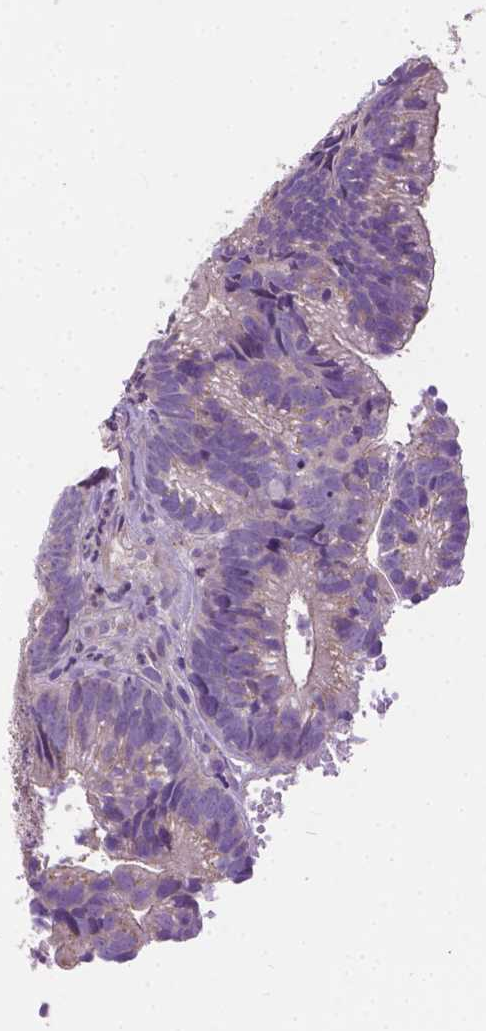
{"staining": {"intensity": "weak", "quantity": "<25%", "location": "cytoplasmic/membranous"}, "tissue": "head and neck cancer", "cell_type": "Tumor cells", "image_type": "cancer", "snomed": [{"axis": "morphology", "description": "Adenocarcinoma, NOS"}, {"axis": "topography", "description": "Head-Neck"}], "caption": "Protein analysis of head and neck cancer exhibits no significant staining in tumor cells. The staining was performed using DAB to visualize the protein expression in brown, while the nuclei were stained in blue with hematoxylin (Magnification: 20x).", "gene": "BANF2", "patient": {"sex": "male", "age": 62}}